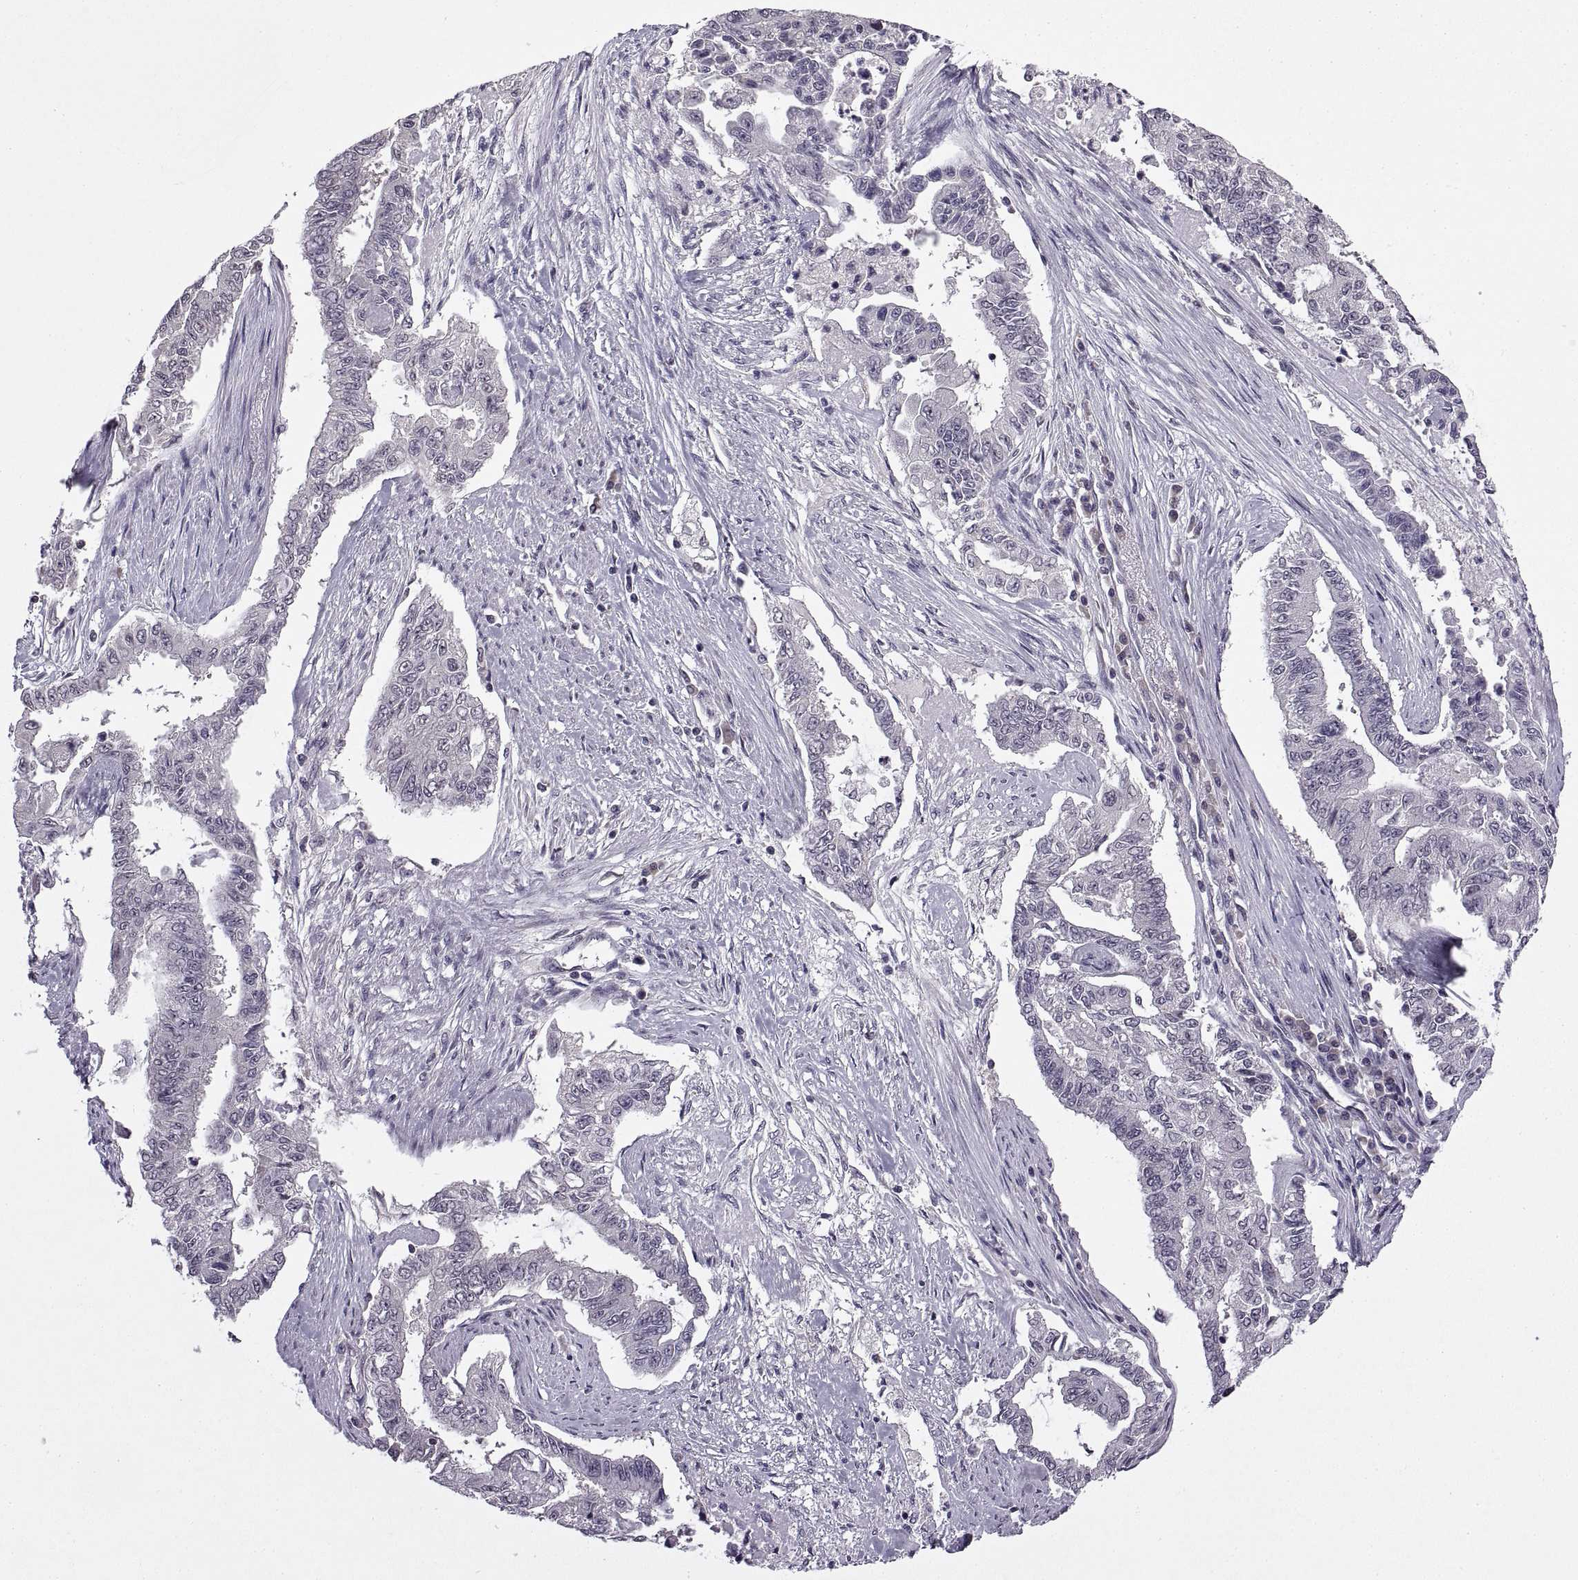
{"staining": {"intensity": "negative", "quantity": "none", "location": "none"}, "tissue": "endometrial cancer", "cell_type": "Tumor cells", "image_type": "cancer", "snomed": [{"axis": "morphology", "description": "Adenocarcinoma, NOS"}, {"axis": "topography", "description": "Uterus"}], "caption": "An immunohistochemistry image of endometrial cancer is shown. There is no staining in tumor cells of endometrial cancer.", "gene": "INTS3", "patient": {"sex": "female", "age": 59}}